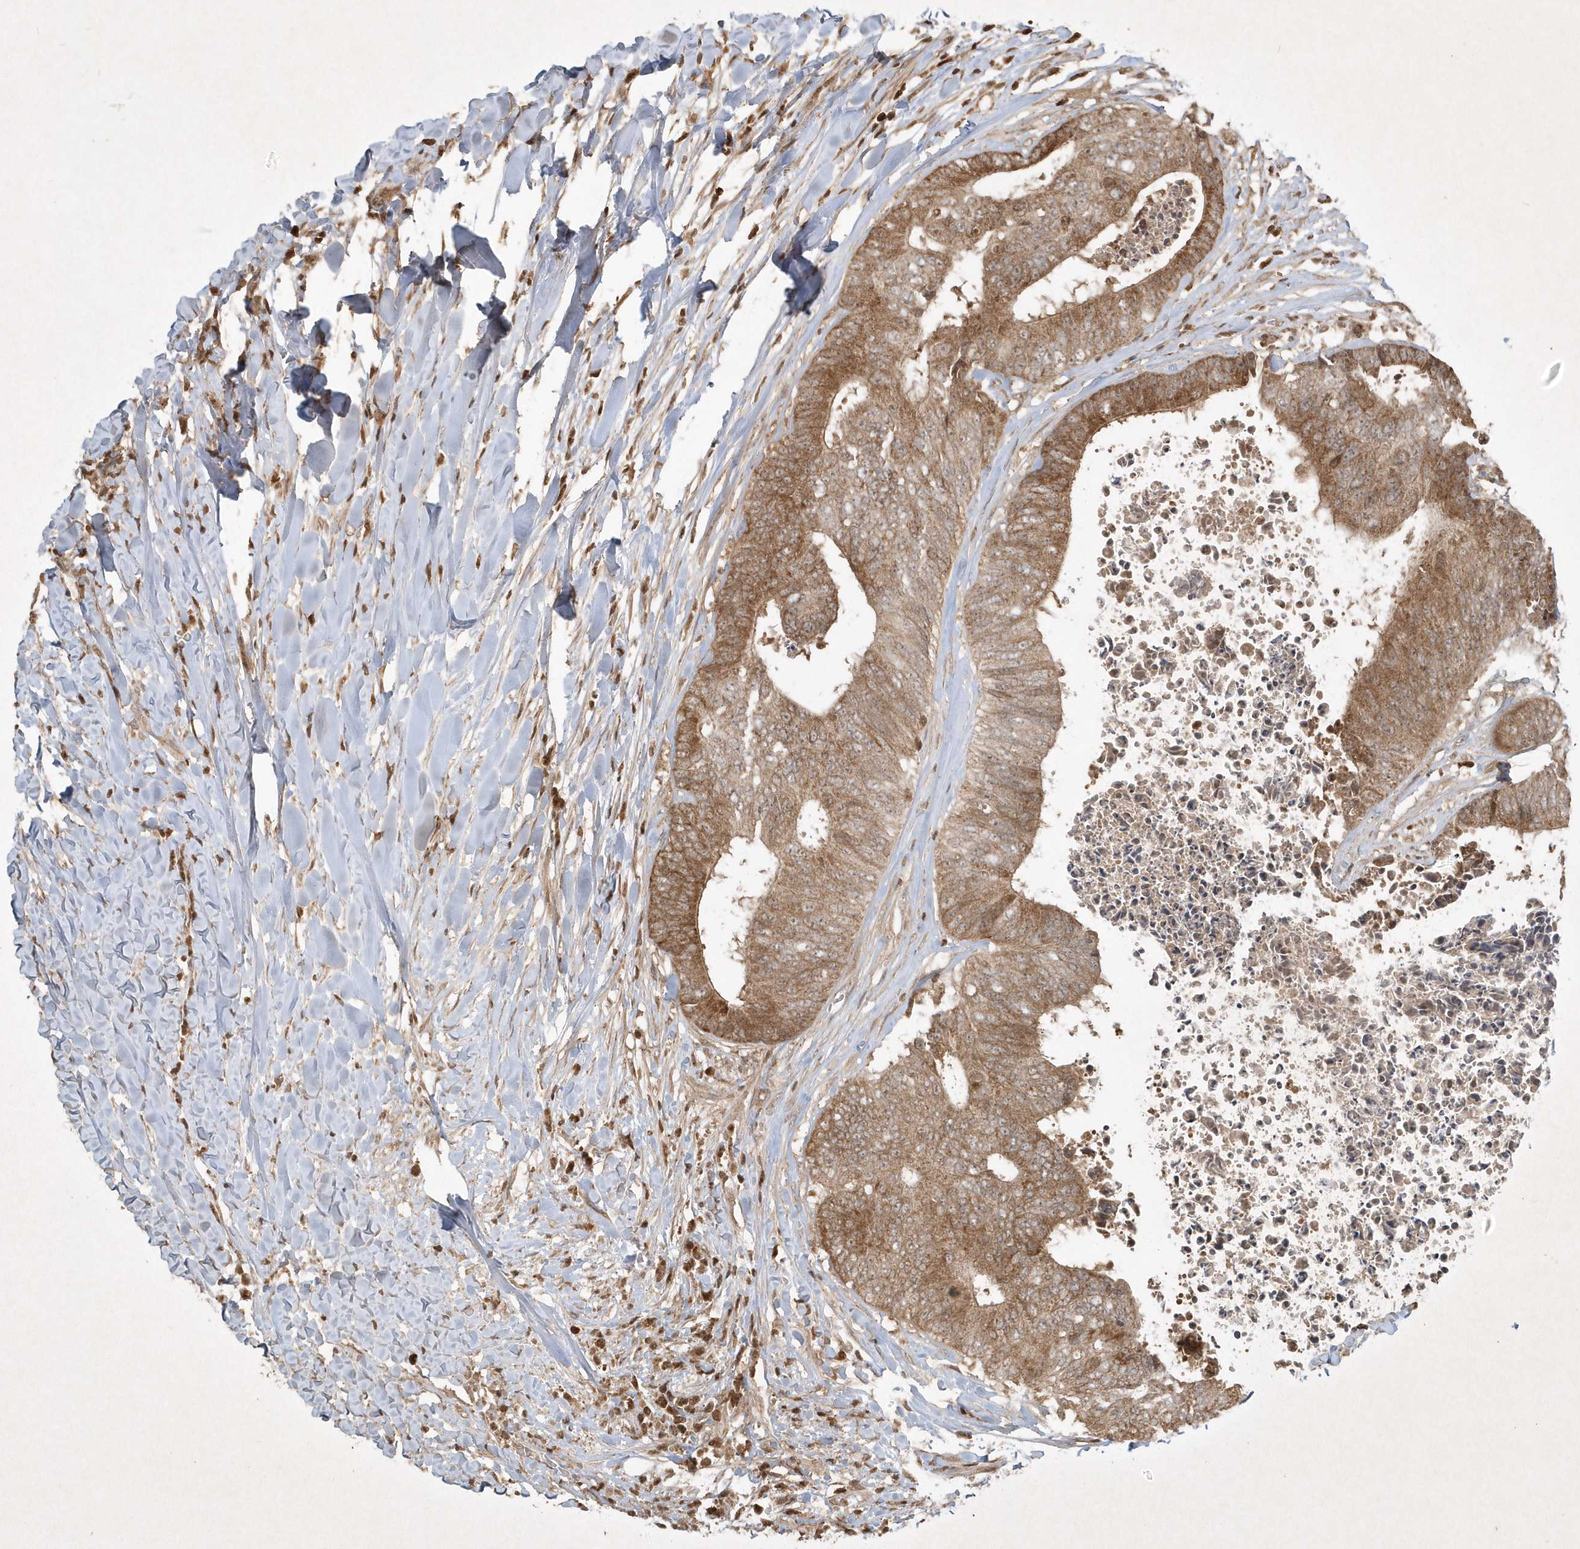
{"staining": {"intensity": "moderate", "quantity": ">75%", "location": "cytoplasmic/membranous"}, "tissue": "colorectal cancer", "cell_type": "Tumor cells", "image_type": "cancer", "snomed": [{"axis": "morphology", "description": "Adenocarcinoma, NOS"}, {"axis": "topography", "description": "Rectum"}], "caption": "This micrograph shows immunohistochemistry (IHC) staining of colorectal adenocarcinoma, with medium moderate cytoplasmic/membranous staining in approximately >75% of tumor cells.", "gene": "PLTP", "patient": {"sex": "male", "age": 72}}